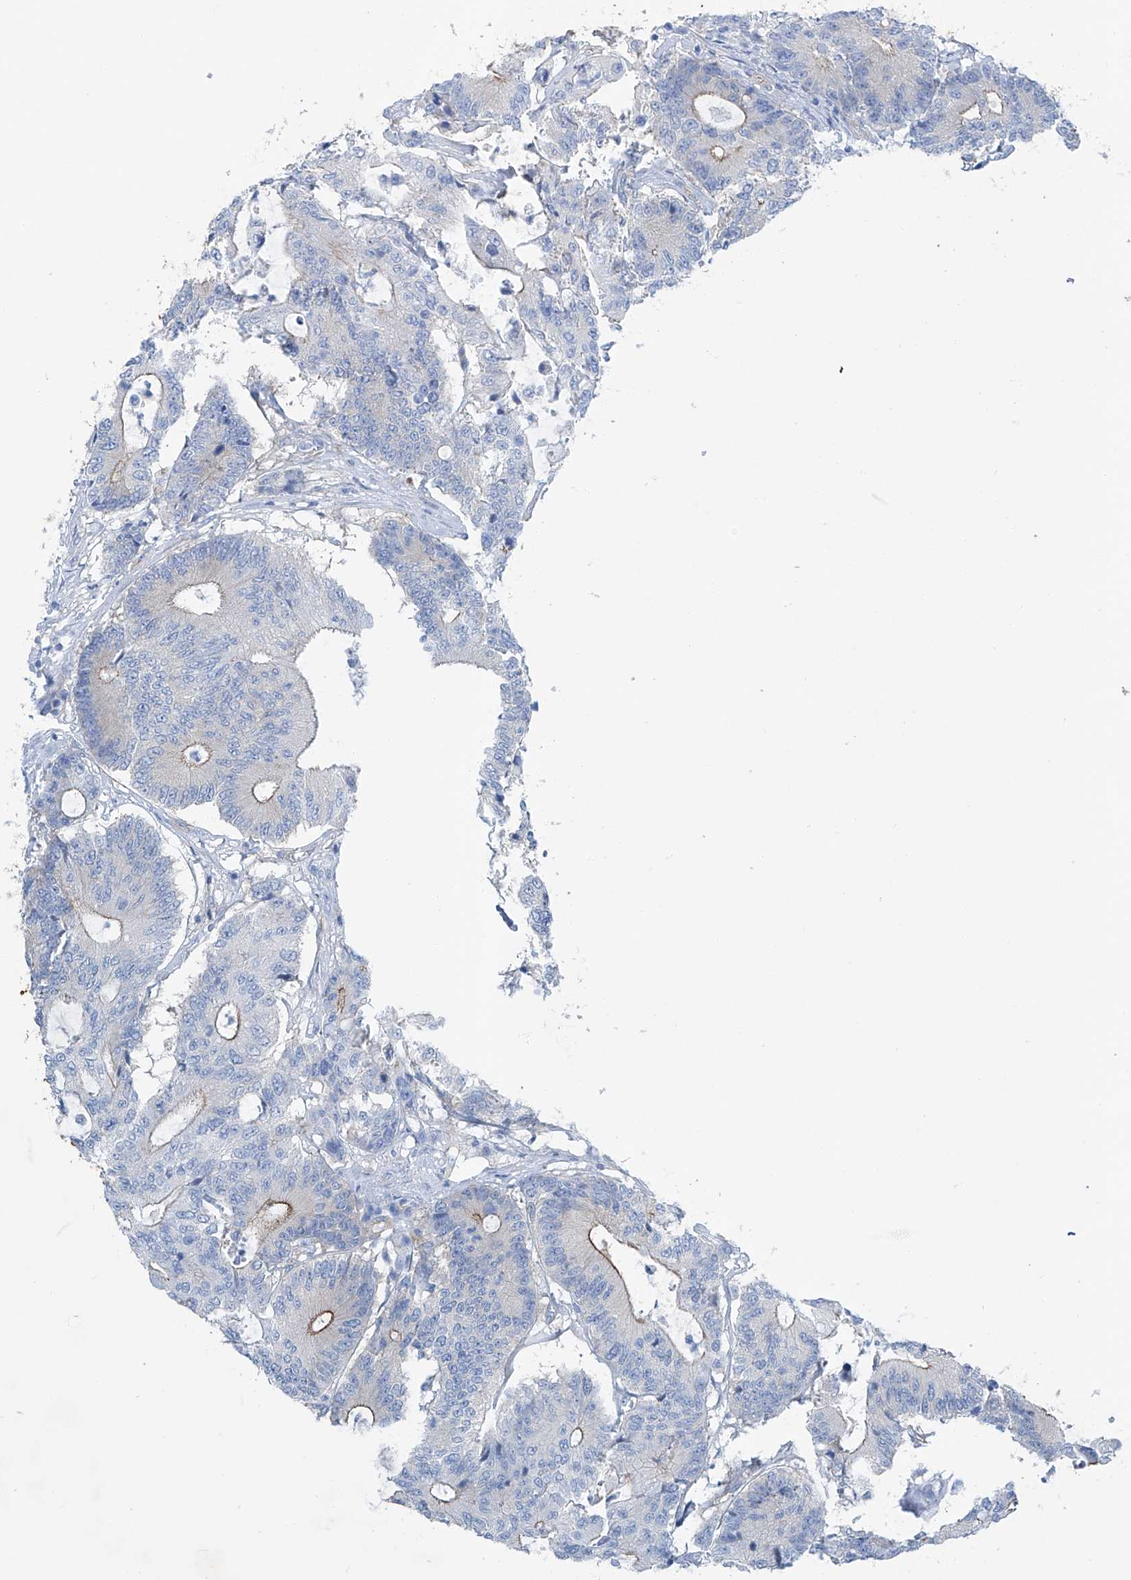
{"staining": {"intensity": "moderate", "quantity": "<25%", "location": "cytoplasmic/membranous"}, "tissue": "colorectal cancer", "cell_type": "Tumor cells", "image_type": "cancer", "snomed": [{"axis": "morphology", "description": "Adenocarcinoma, NOS"}, {"axis": "topography", "description": "Colon"}], "caption": "Tumor cells display low levels of moderate cytoplasmic/membranous expression in approximately <25% of cells in adenocarcinoma (colorectal).", "gene": "MAGI1", "patient": {"sex": "female", "age": 84}}